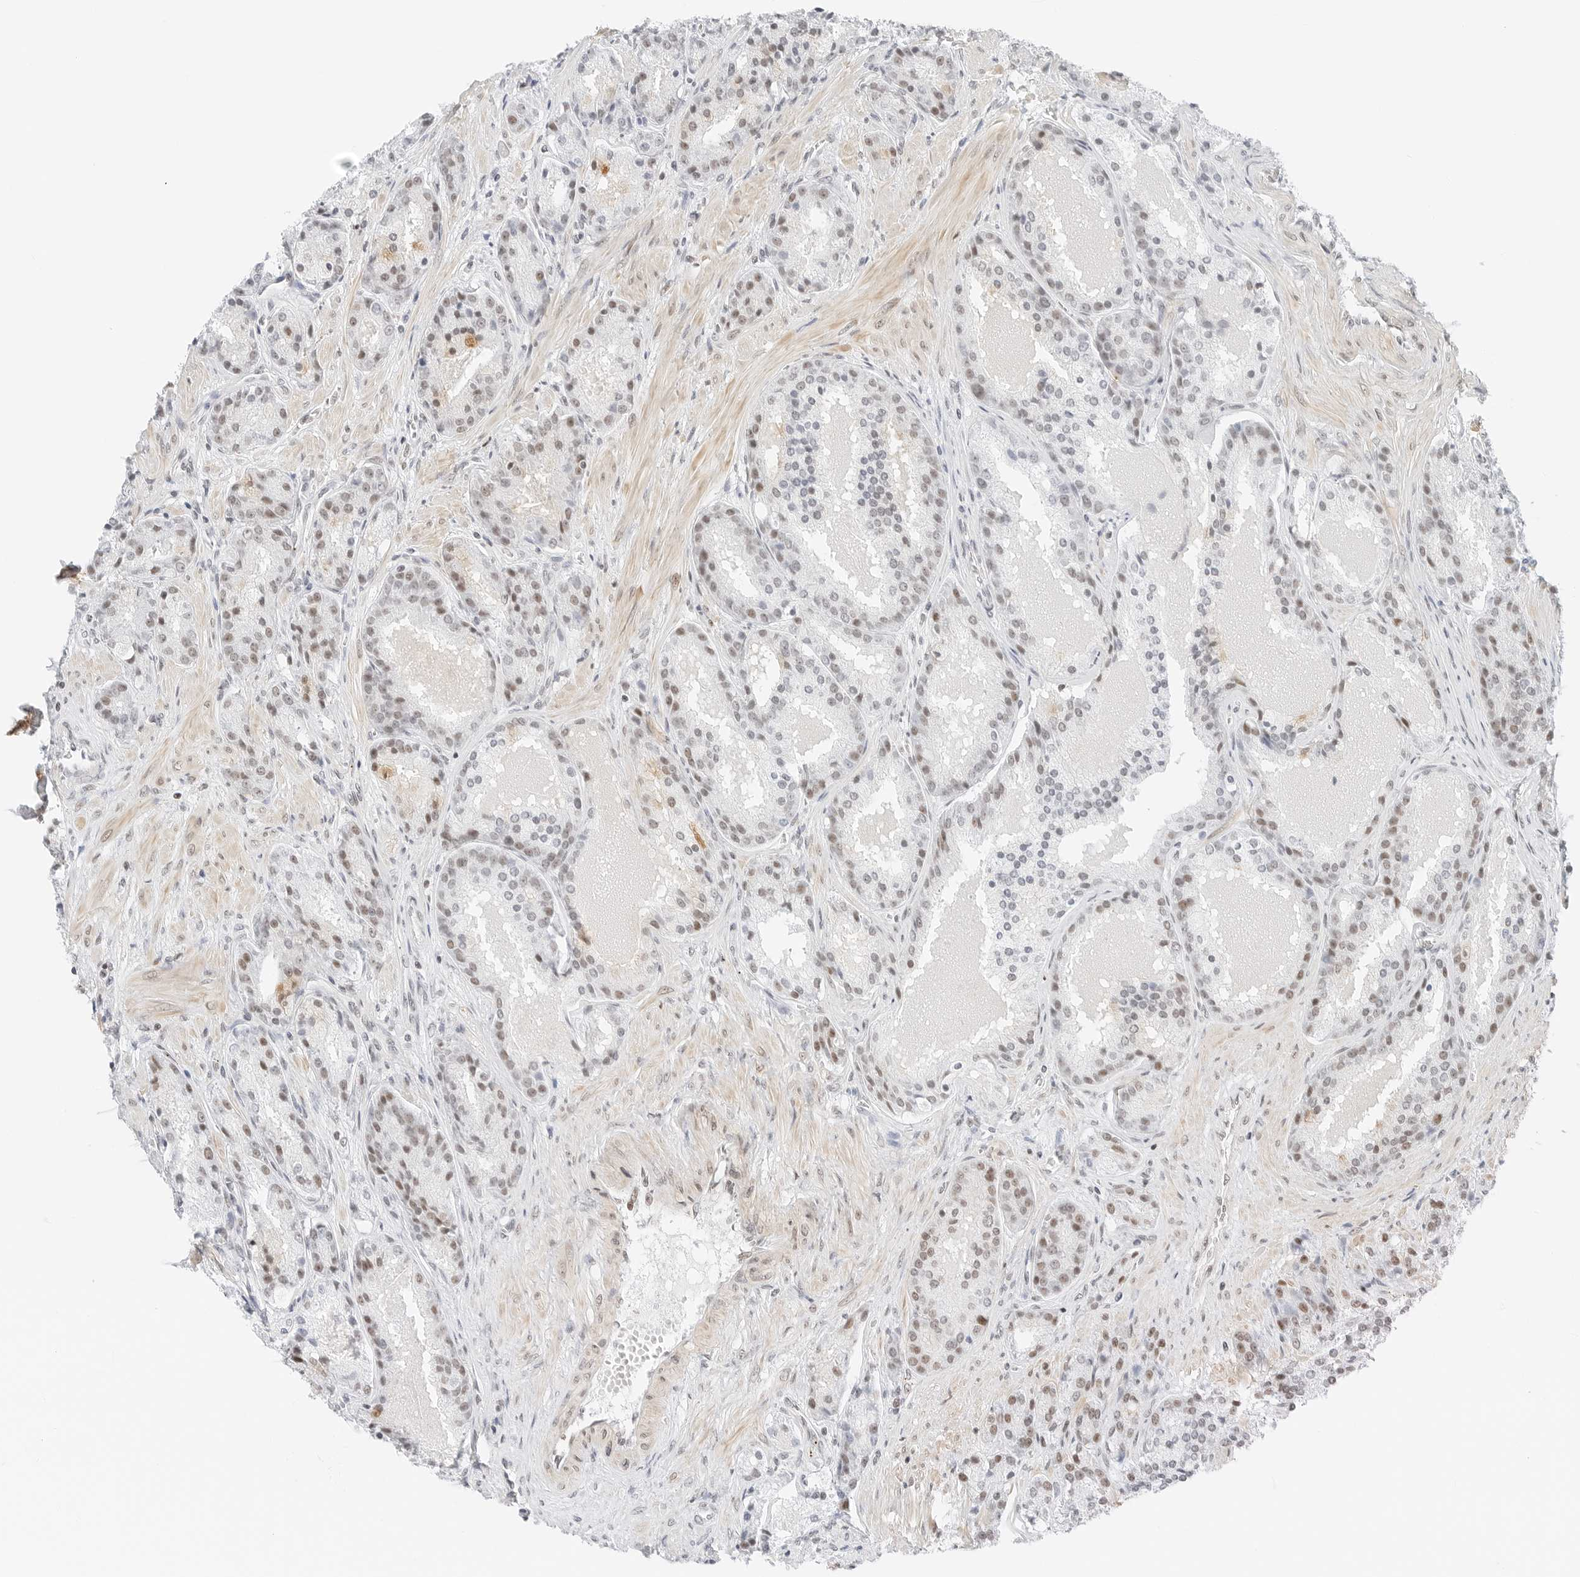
{"staining": {"intensity": "weak", "quantity": "25%-75%", "location": "nuclear"}, "tissue": "prostate cancer", "cell_type": "Tumor cells", "image_type": "cancer", "snomed": [{"axis": "morphology", "description": "Adenocarcinoma, High grade"}, {"axis": "topography", "description": "Prostate"}], "caption": "Weak nuclear positivity for a protein is seen in approximately 25%-75% of tumor cells of high-grade adenocarcinoma (prostate) using IHC.", "gene": "CRTC2", "patient": {"sex": "male", "age": 60}}